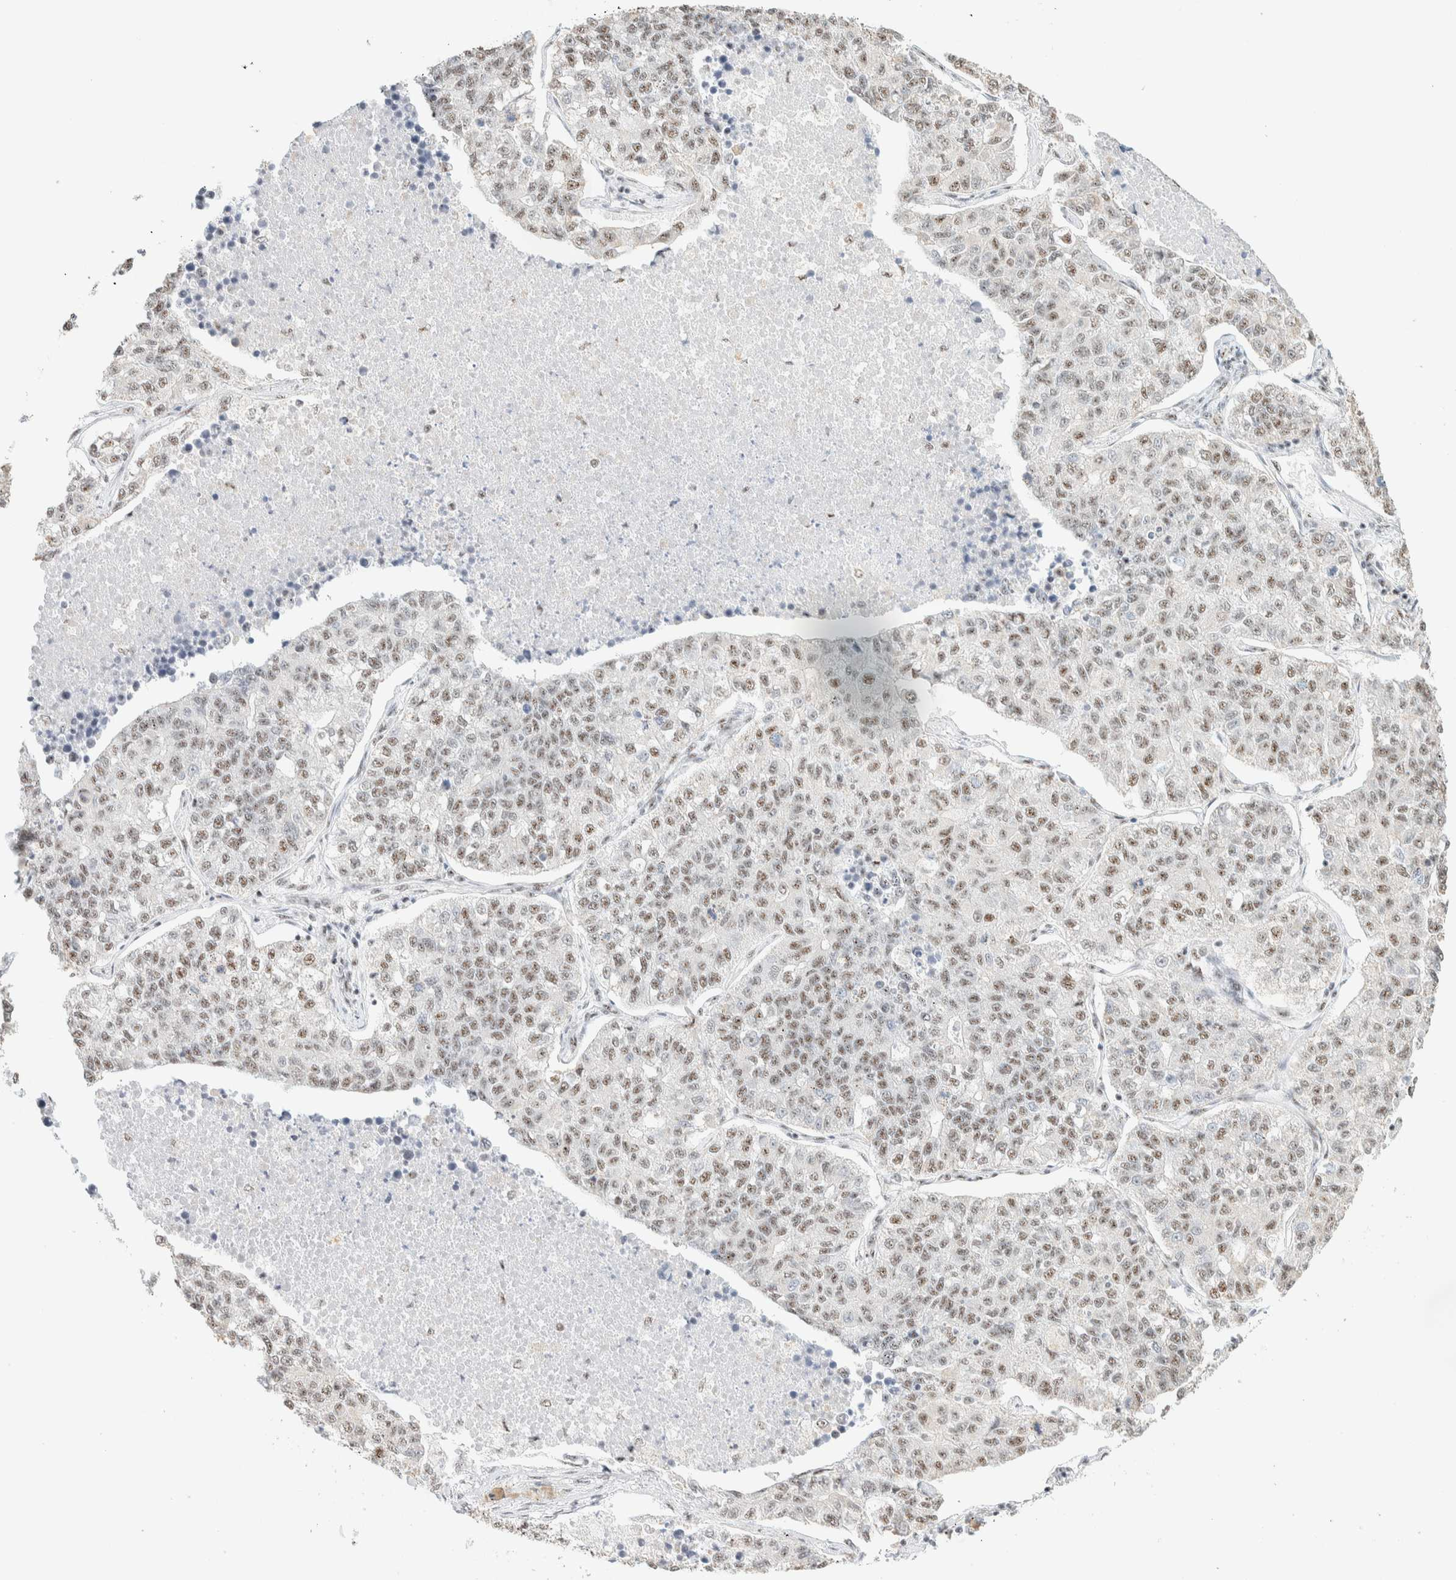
{"staining": {"intensity": "weak", "quantity": ">75%", "location": "nuclear"}, "tissue": "lung cancer", "cell_type": "Tumor cells", "image_type": "cancer", "snomed": [{"axis": "morphology", "description": "Adenocarcinoma, NOS"}, {"axis": "topography", "description": "Lung"}], "caption": "A brown stain highlights weak nuclear staining of a protein in human lung cancer tumor cells. The staining was performed using DAB (3,3'-diaminobenzidine) to visualize the protein expression in brown, while the nuclei were stained in blue with hematoxylin (Magnification: 20x).", "gene": "SON", "patient": {"sex": "male", "age": 49}}